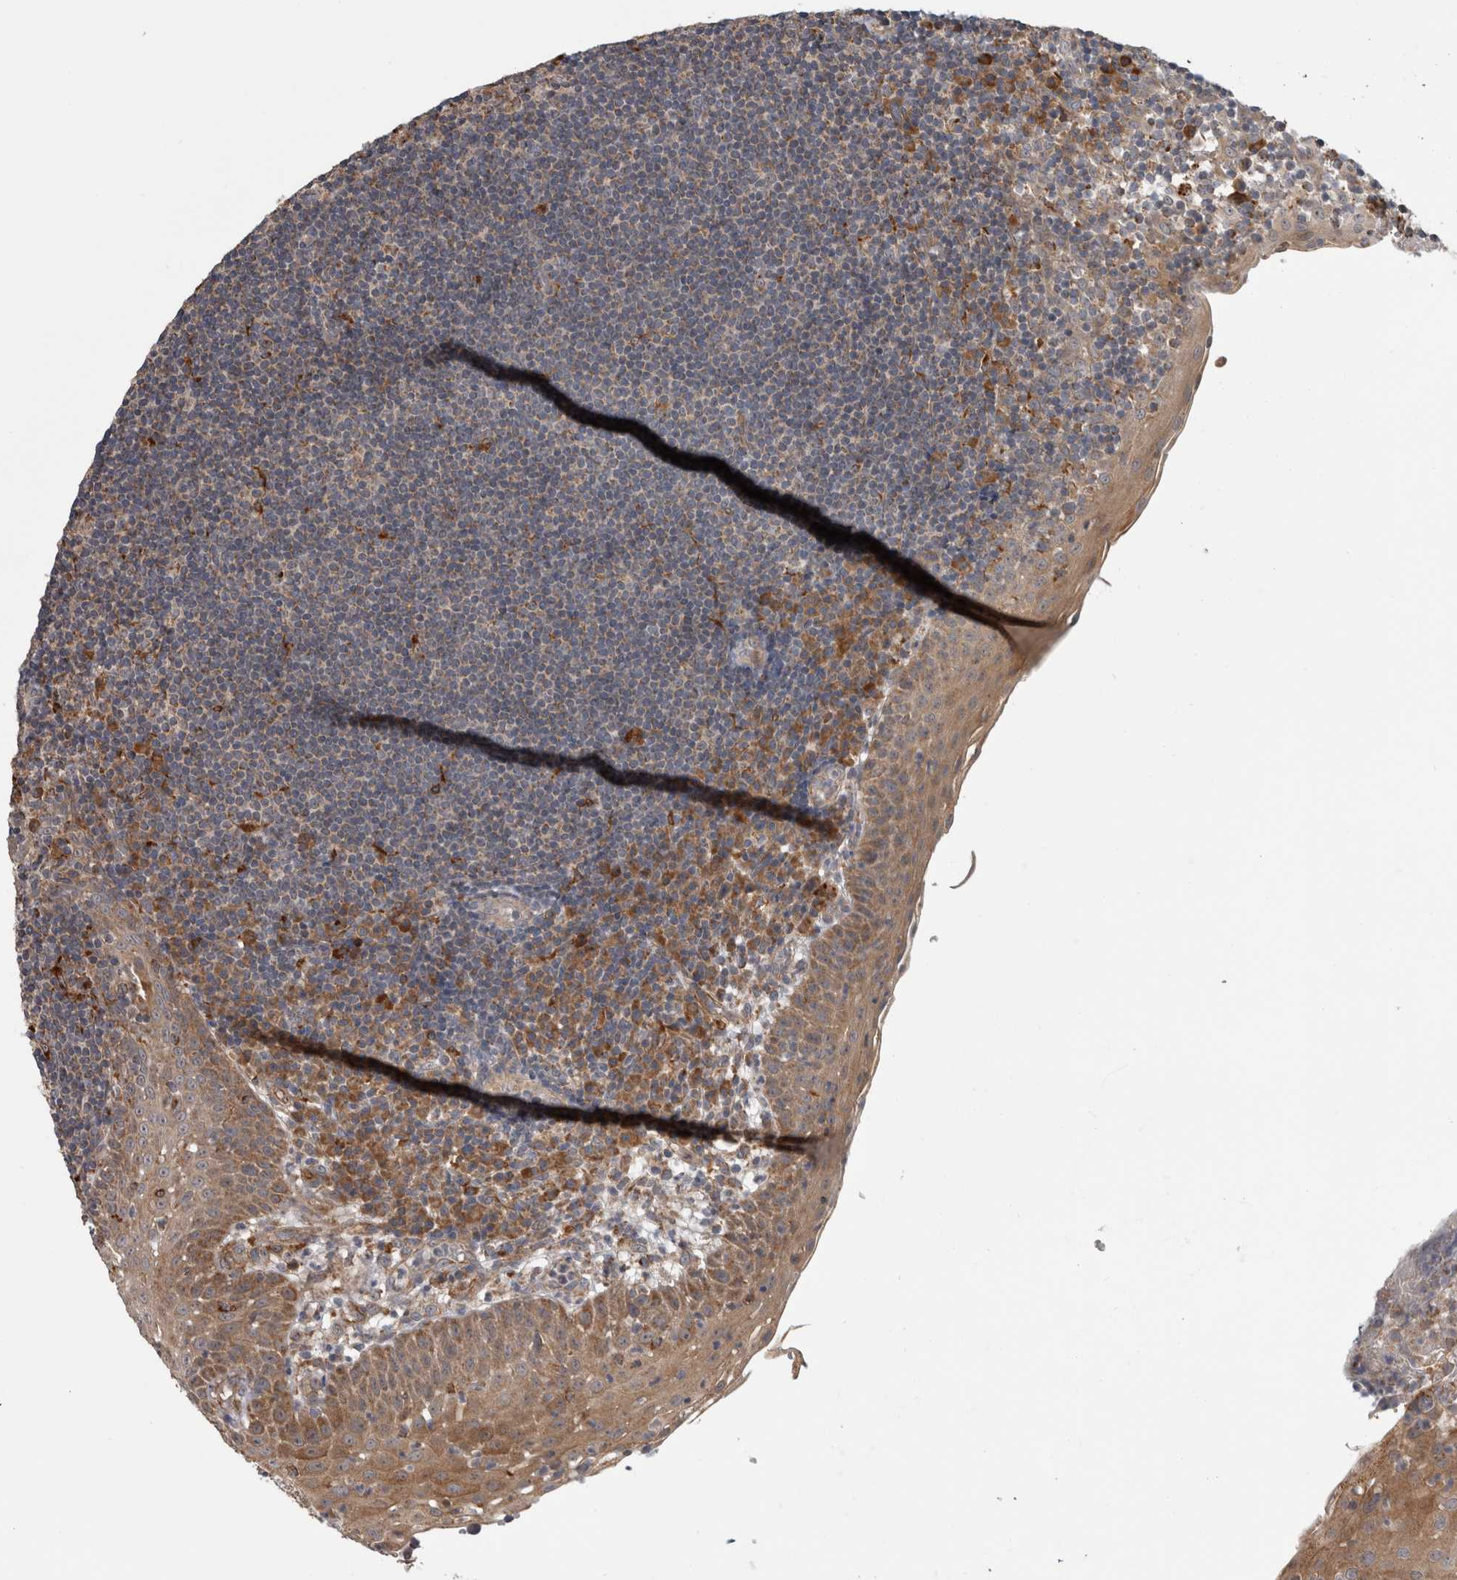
{"staining": {"intensity": "moderate", "quantity": ">75%", "location": "cytoplasmic/membranous"}, "tissue": "tonsil", "cell_type": "Germinal center cells", "image_type": "normal", "snomed": [{"axis": "morphology", "description": "Normal tissue, NOS"}, {"axis": "topography", "description": "Tonsil"}], "caption": "Immunohistochemical staining of unremarkable human tonsil reveals moderate cytoplasmic/membranous protein positivity in about >75% of germinal center cells.", "gene": "ADGRL3", "patient": {"sex": "female", "age": 40}}